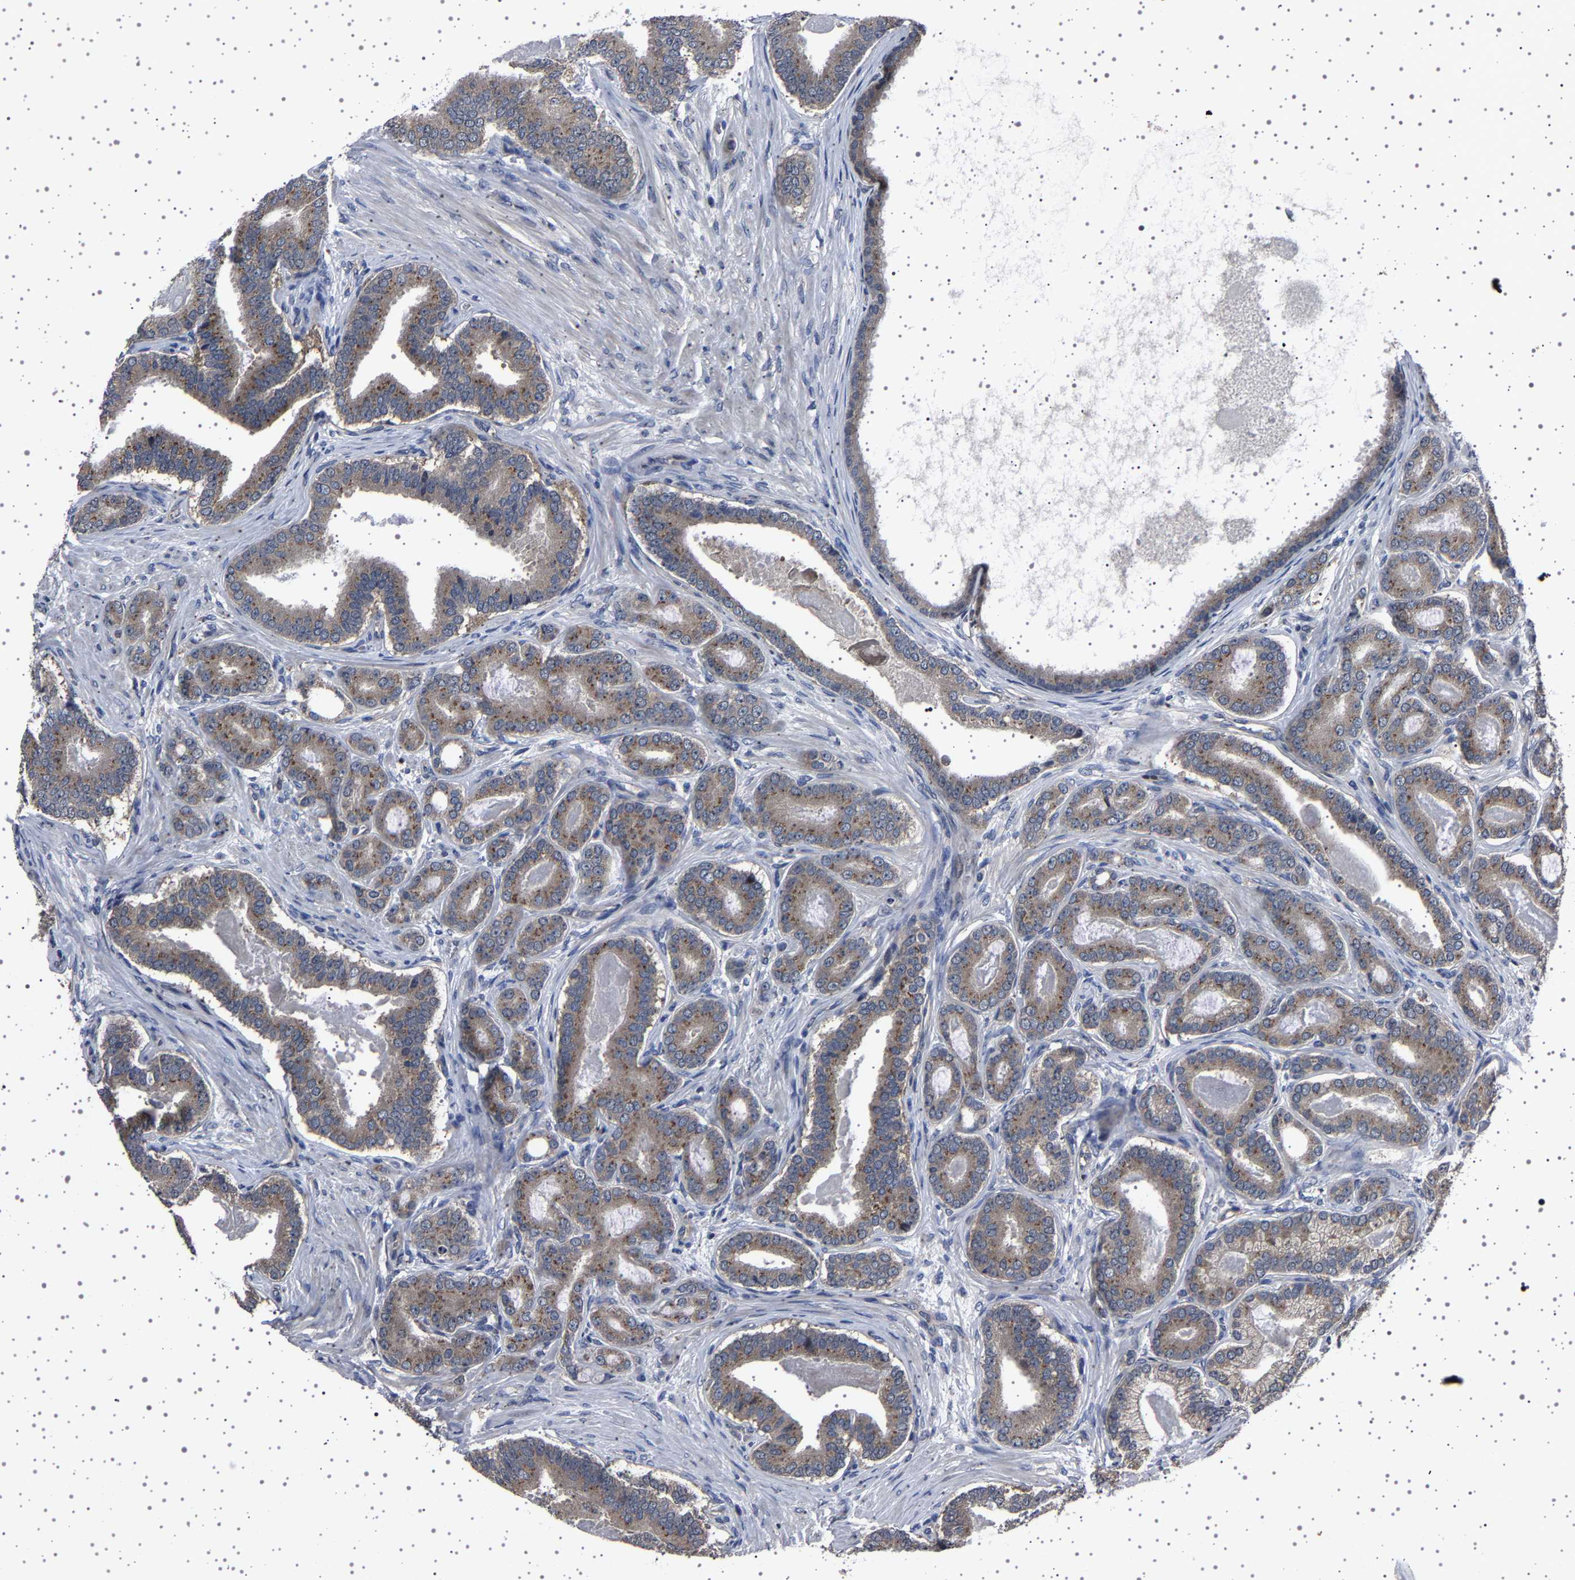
{"staining": {"intensity": "weak", "quantity": ">75%", "location": "cytoplasmic/membranous"}, "tissue": "prostate cancer", "cell_type": "Tumor cells", "image_type": "cancer", "snomed": [{"axis": "morphology", "description": "Adenocarcinoma, High grade"}, {"axis": "topography", "description": "Prostate"}], "caption": "Human prostate cancer (high-grade adenocarcinoma) stained for a protein (brown) demonstrates weak cytoplasmic/membranous positive staining in approximately >75% of tumor cells.", "gene": "NCKAP1", "patient": {"sex": "male", "age": 60}}